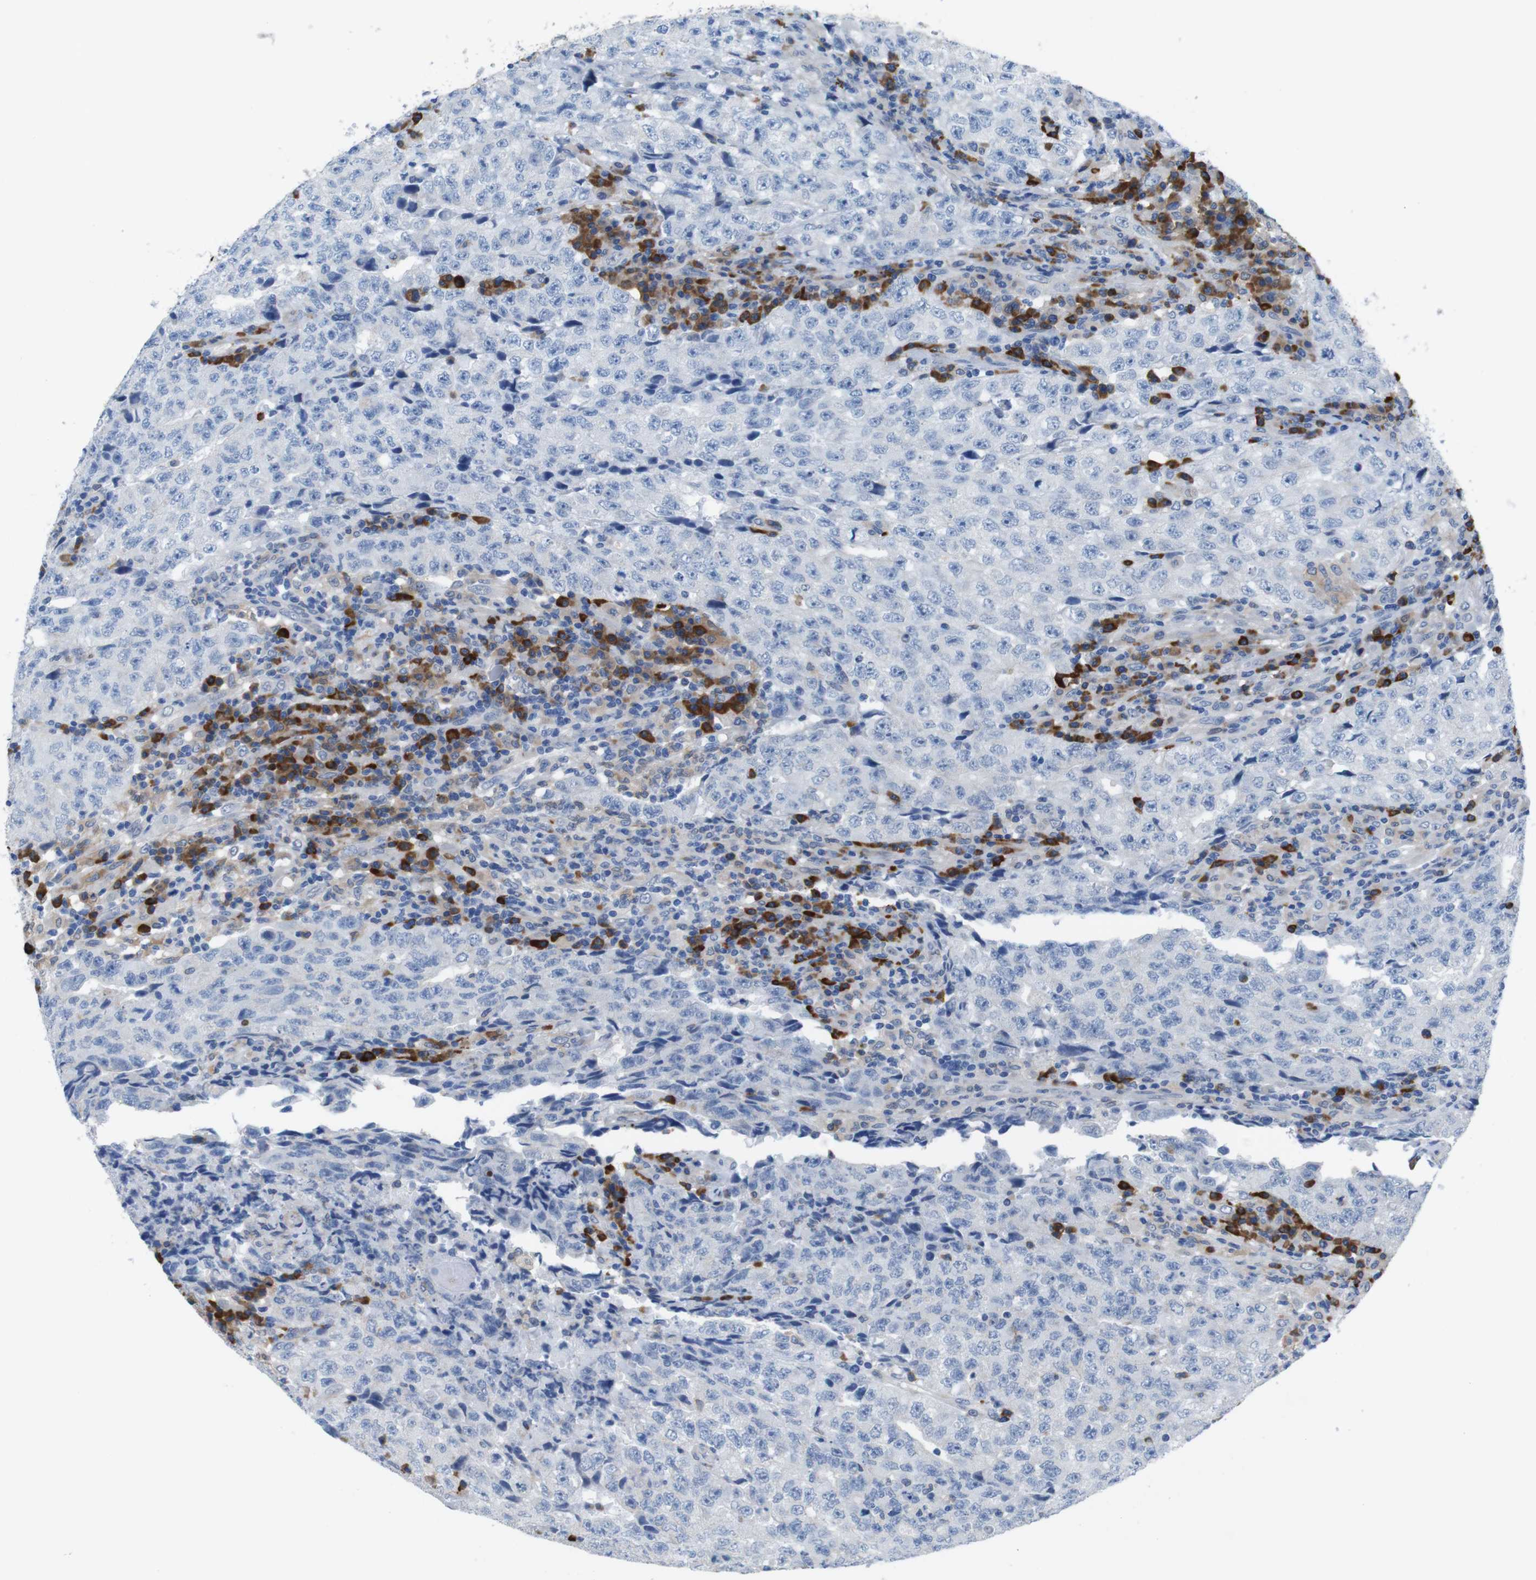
{"staining": {"intensity": "negative", "quantity": "none", "location": "none"}, "tissue": "testis cancer", "cell_type": "Tumor cells", "image_type": "cancer", "snomed": [{"axis": "morphology", "description": "Necrosis, NOS"}, {"axis": "morphology", "description": "Carcinoma, Embryonal, NOS"}, {"axis": "topography", "description": "Testis"}], "caption": "High magnification brightfield microscopy of testis cancer (embryonal carcinoma) stained with DAB (brown) and counterstained with hematoxylin (blue): tumor cells show no significant expression.", "gene": "CLMN", "patient": {"sex": "male", "age": 19}}